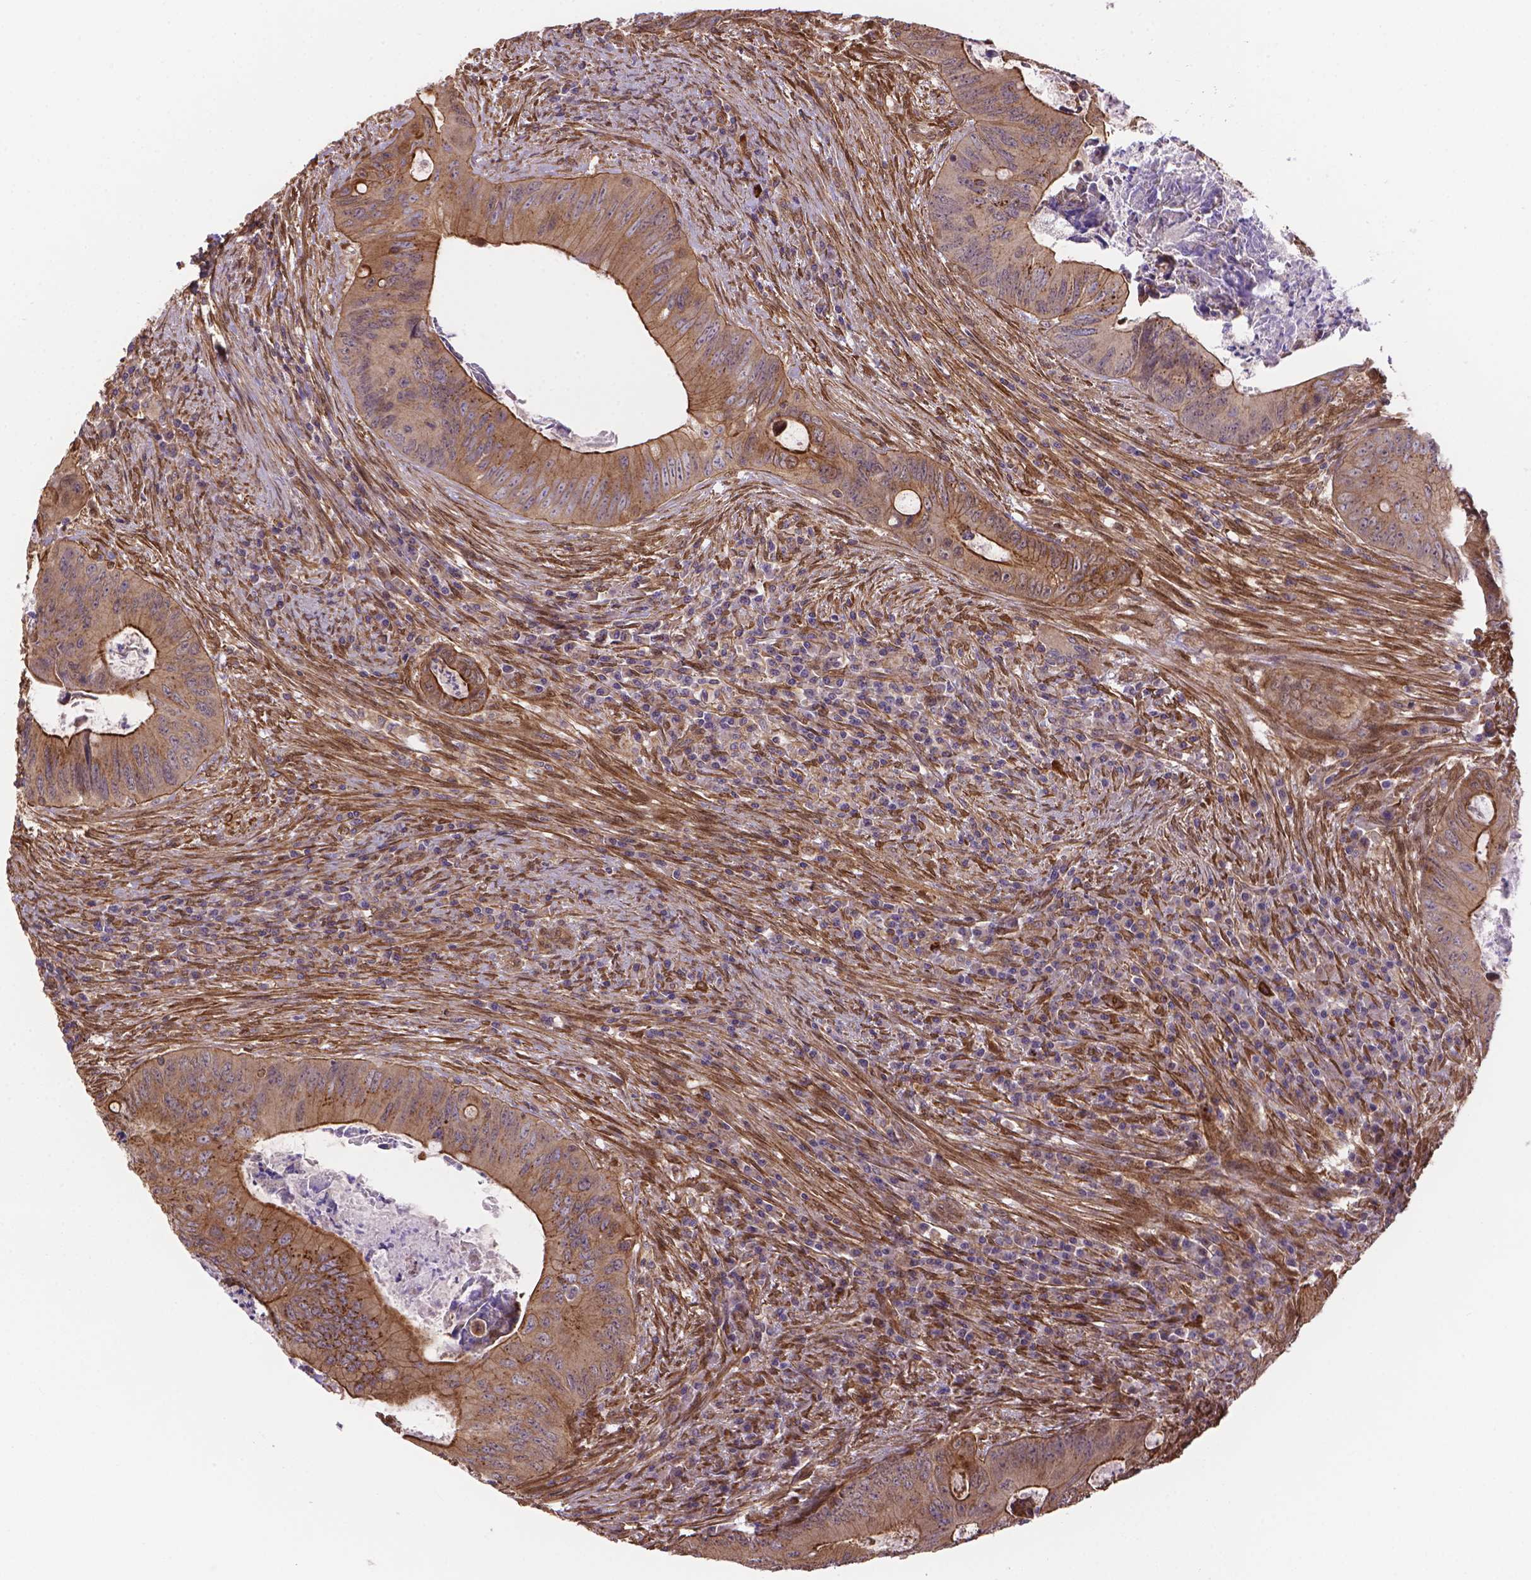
{"staining": {"intensity": "moderate", "quantity": ">75%", "location": "cytoplasmic/membranous"}, "tissue": "colorectal cancer", "cell_type": "Tumor cells", "image_type": "cancer", "snomed": [{"axis": "morphology", "description": "Adenocarcinoma, NOS"}, {"axis": "topography", "description": "Colon"}], "caption": "Tumor cells exhibit medium levels of moderate cytoplasmic/membranous staining in about >75% of cells in colorectal cancer.", "gene": "YAP1", "patient": {"sex": "female", "age": 74}}